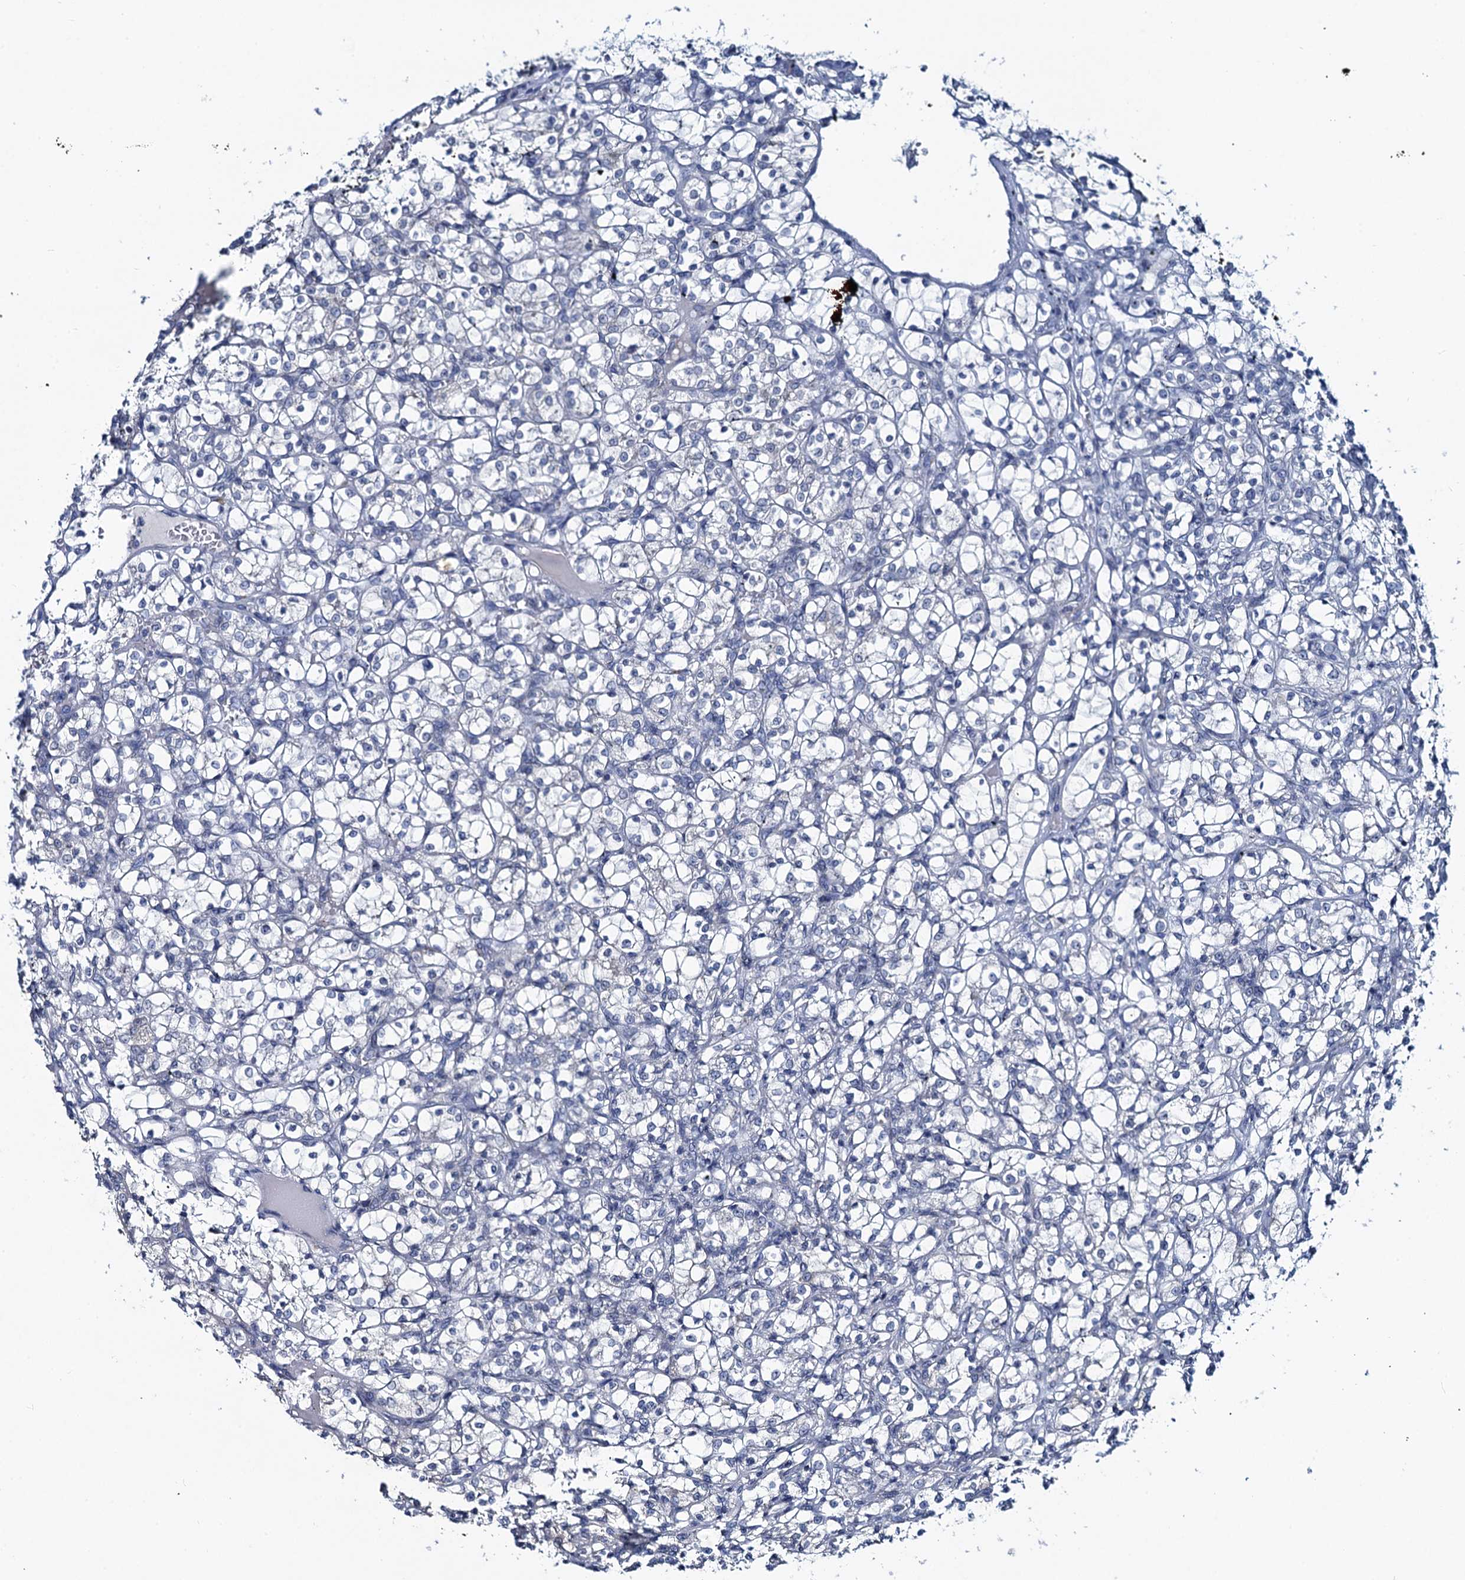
{"staining": {"intensity": "negative", "quantity": "none", "location": "none"}, "tissue": "renal cancer", "cell_type": "Tumor cells", "image_type": "cancer", "snomed": [{"axis": "morphology", "description": "Adenocarcinoma, NOS"}, {"axis": "topography", "description": "Kidney"}], "caption": "DAB immunohistochemical staining of human adenocarcinoma (renal) reveals no significant staining in tumor cells. (DAB (3,3'-diaminobenzidine) IHC visualized using brightfield microscopy, high magnification).", "gene": "TOX3", "patient": {"sex": "female", "age": 69}}